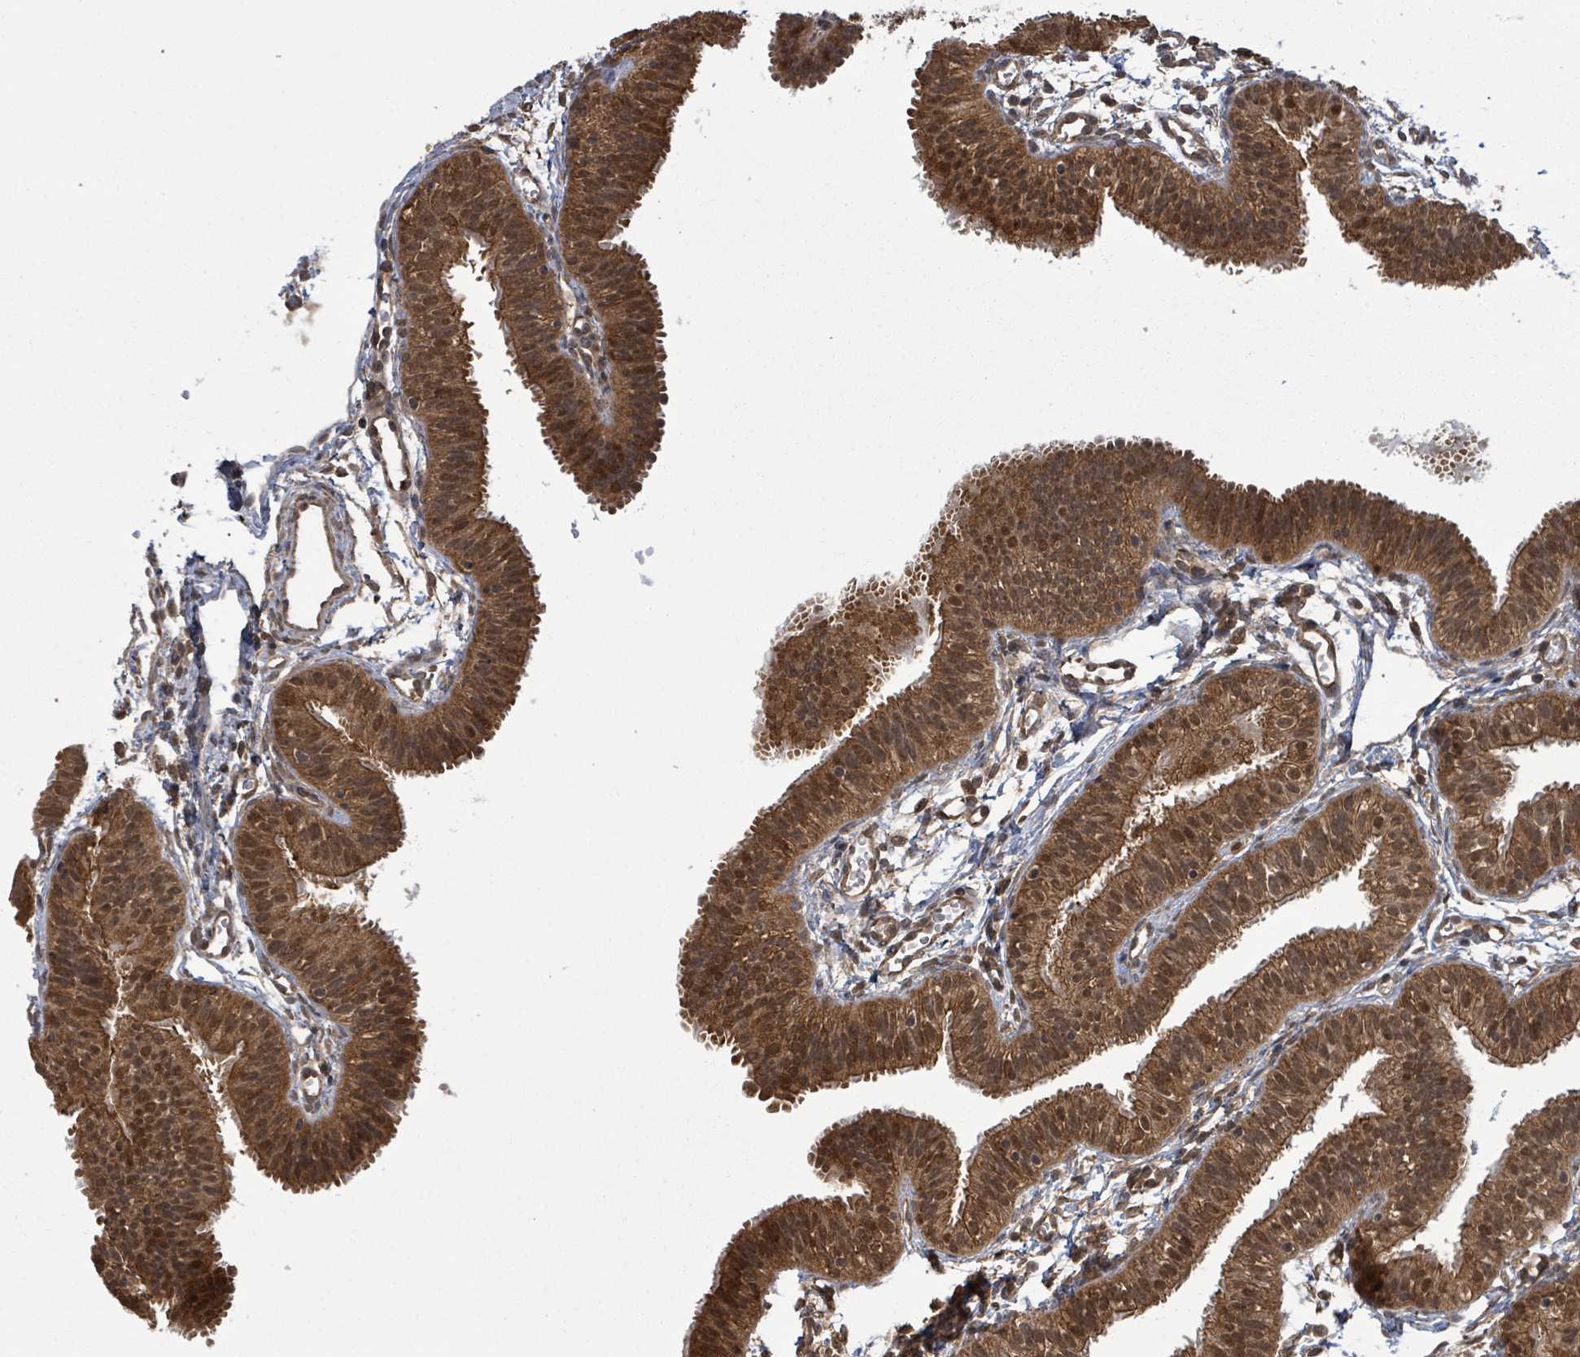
{"staining": {"intensity": "strong", "quantity": ">75%", "location": "cytoplasmic/membranous,nuclear"}, "tissue": "fallopian tube", "cell_type": "Glandular cells", "image_type": "normal", "snomed": [{"axis": "morphology", "description": "Normal tissue, NOS"}, {"axis": "topography", "description": "Fallopian tube"}], "caption": "Brown immunohistochemical staining in unremarkable fallopian tube displays strong cytoplasmic/membranous,nuclear positivity in approximately >75% of glandular cells. (IHC, brightfield microscopy, high magnification).", "gene": "ENSG00000256500", "patient": {"sex": "female", "age": 35}}